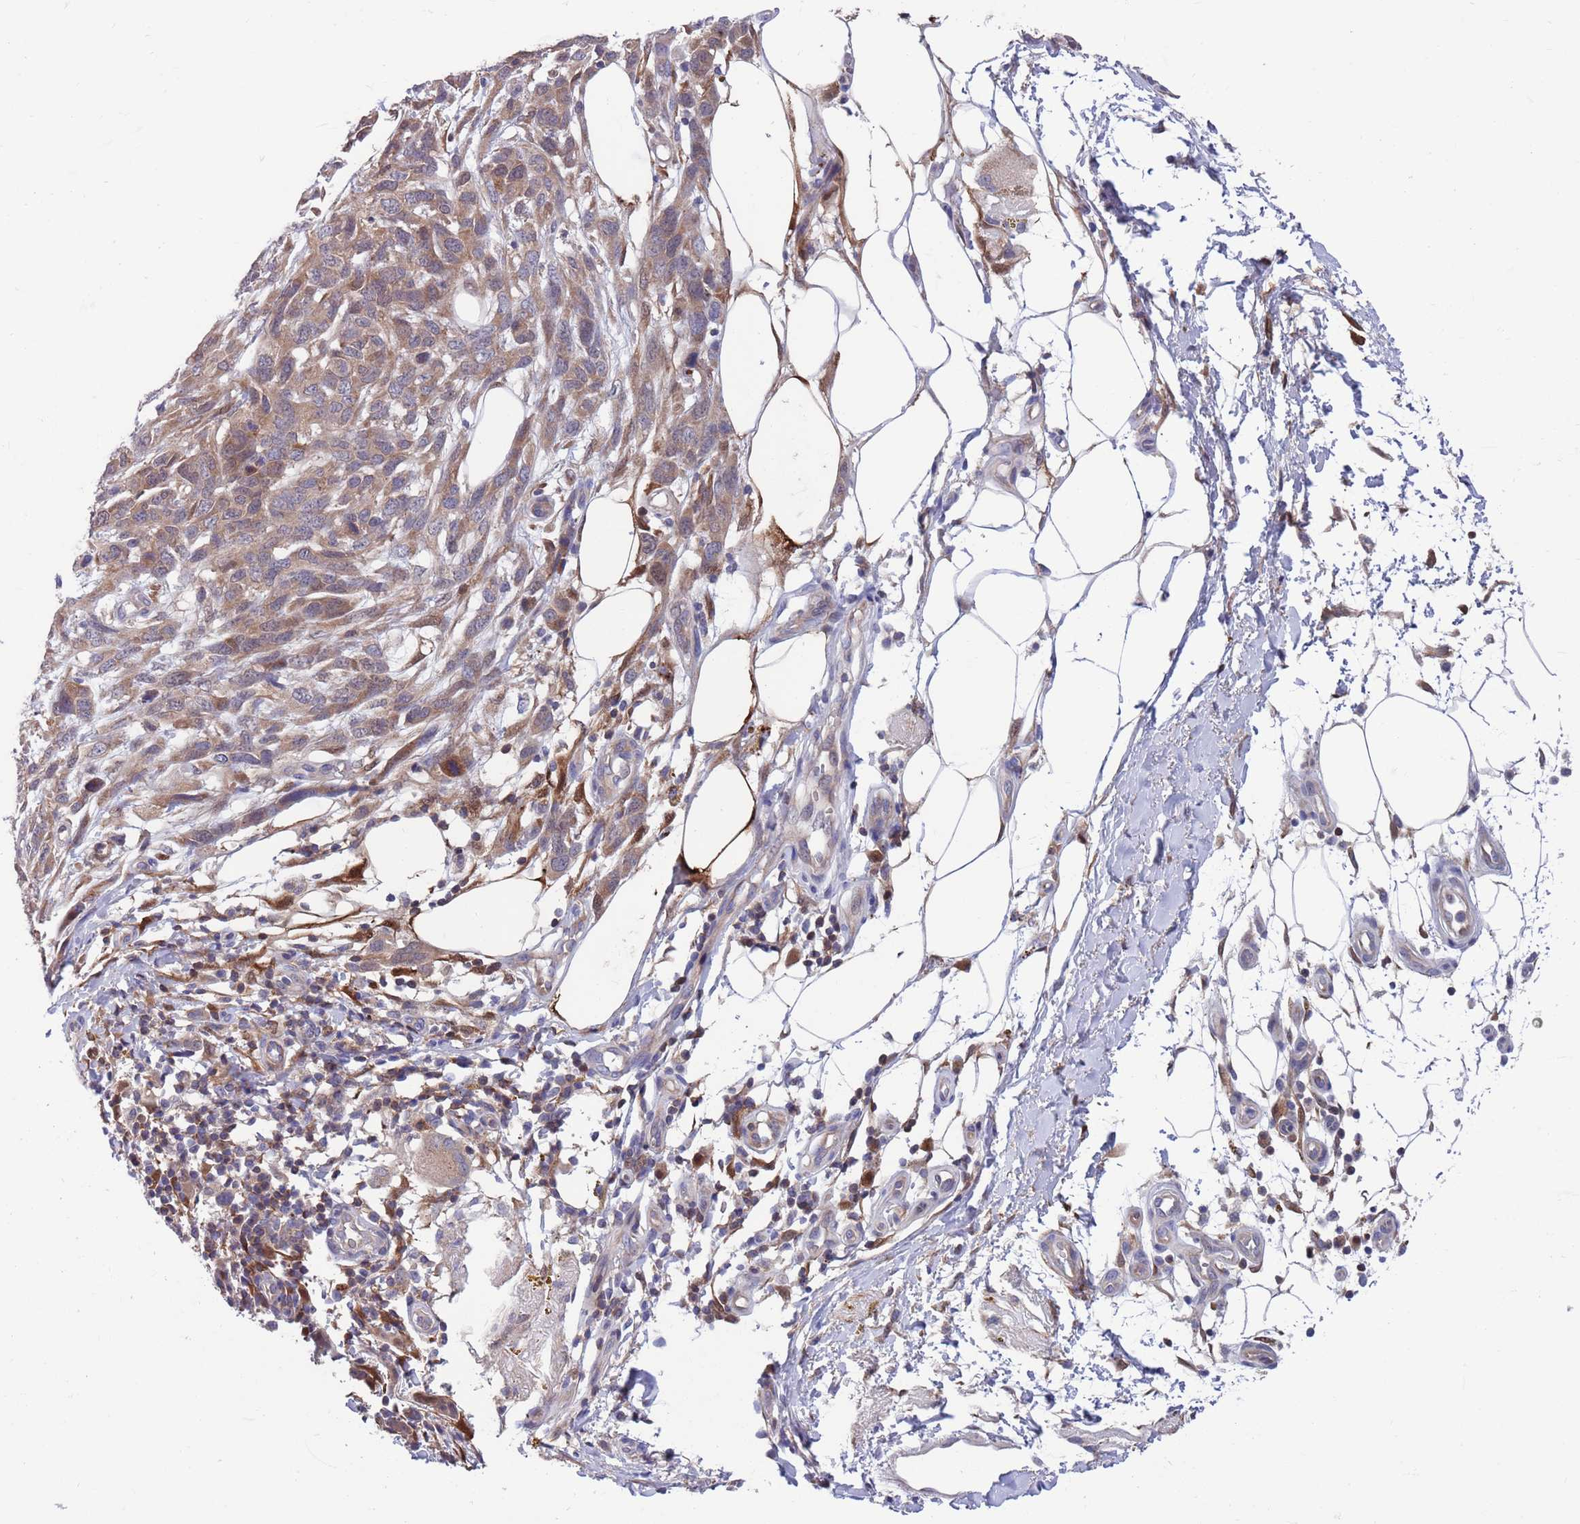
{"staining": {"intensity": "moderate", "quantity": ">75%", "location": "cytoplasmic/membranous"}, "tissue": "melanoma", "cell_type": "Tumor cells", "image_type": "cancer", "snomed": [{"axis": "morphology", "description": "Normal morphology"}, {"axis": "morphology", "description": "Malignant melanoma, NOS"}, {"axis": "topography", "description": "Skin"}], "caption": "The micrograph exhibits immunohistochemical staining of melanoma. There is moderate cytoplasmic/membranous expression is seen in about >75% of tumor cells.", "gene": "KLHL29", "patient": {"sex": "female", "age": 72}}